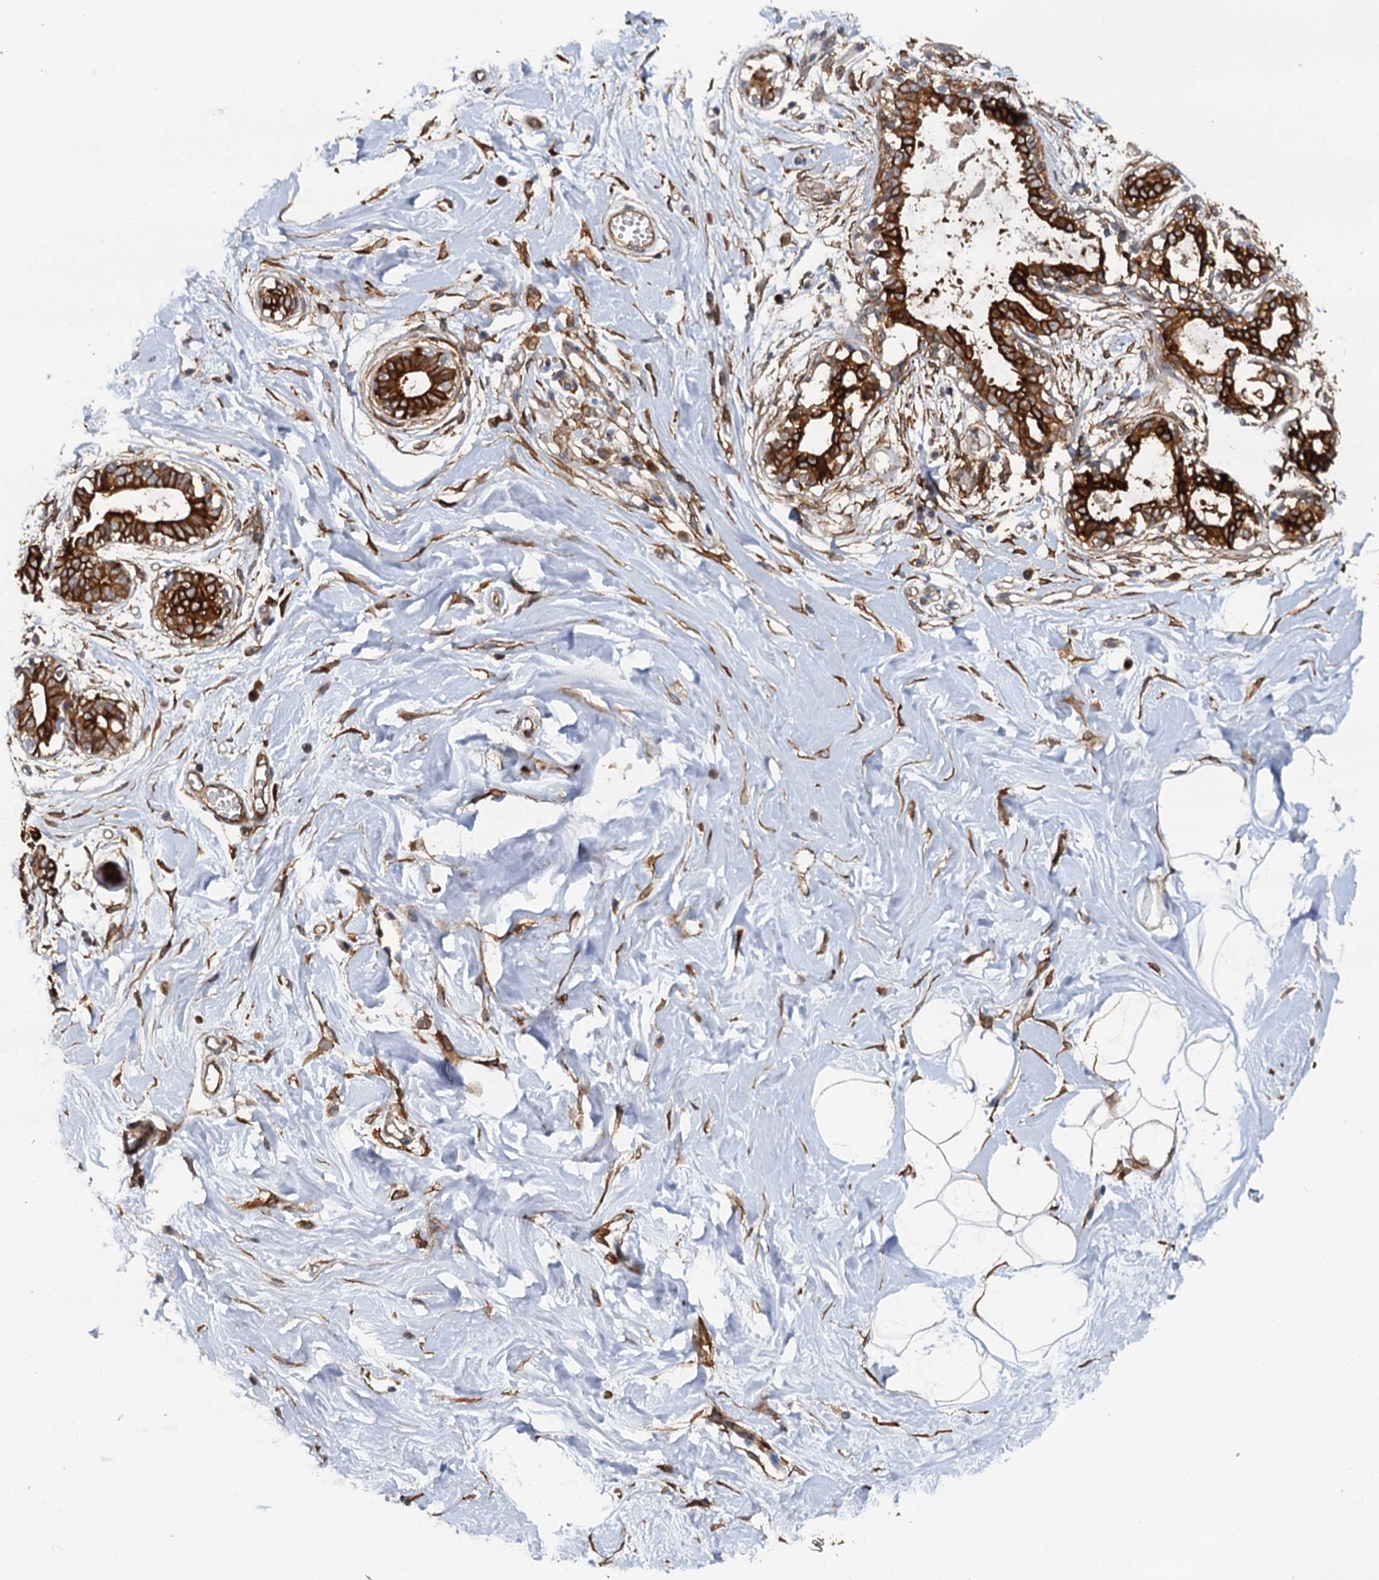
{"staining": {"intensity": "moderate", "quantity": ">75%", "location": "cytoplasmic/membranous"}, "tissue": "breast", "cell_type": "Adipocytes", "image_type": "normal", "snomed": [{"axis": "morphology", "description": "Normal tissue, NOS"}, {"axis": "topography", "description": "Breast"}], "caption": "A high-resolution micrograph shows IHC staining of benign breast, which displays moderate cytoplasmic/membranous expression in about >75% of adipocytes.", "gene": "LRRK2", "patient": {"sex": "female", "age": 45}}